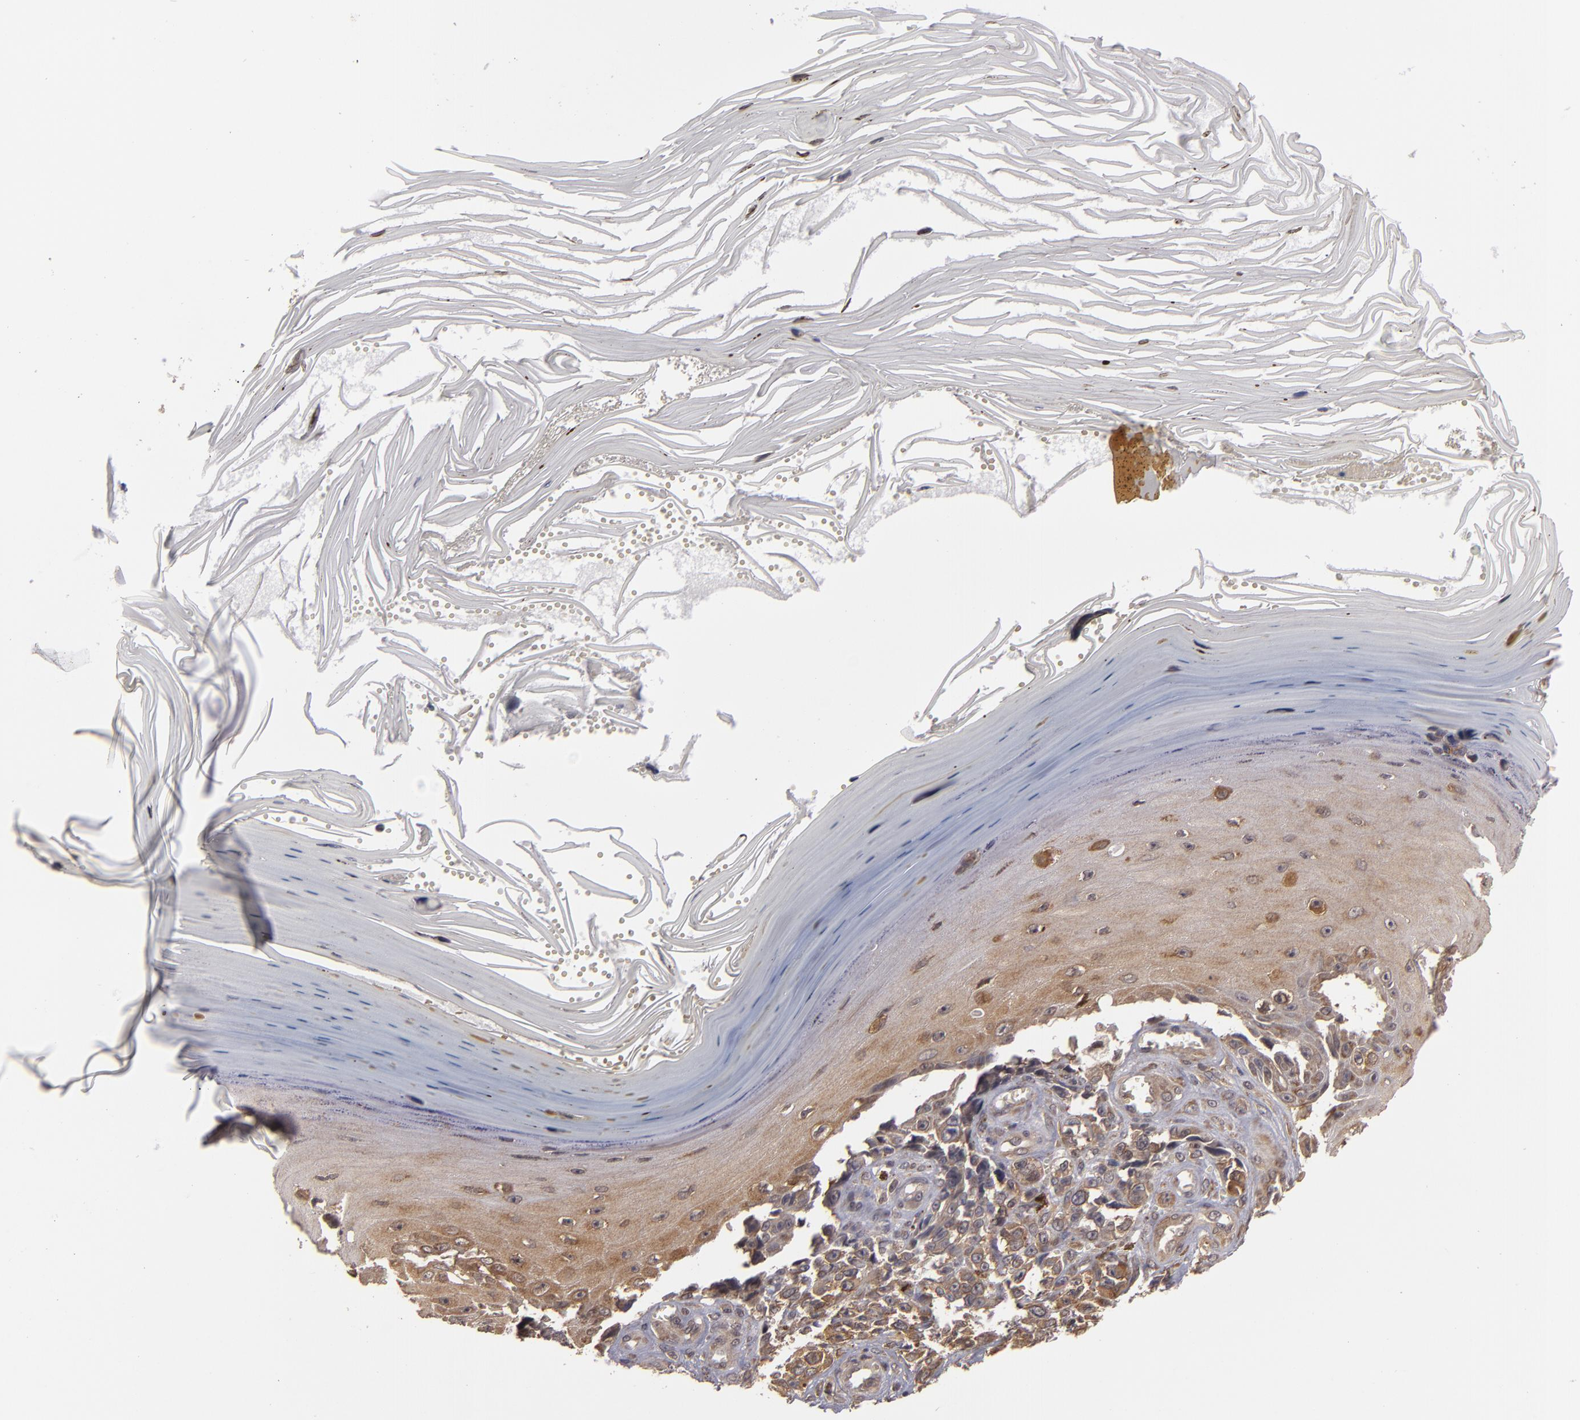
{"staining": {"intensity": "moderate", "quantity": ">75%", "location": "nuclear"}, "tissue": "melanoma", "cell_type": "Tumor cells", "image_type": "cancer", "snomed": [{"axis": "morphology", "description": "Malignant melanoma, NOS"}, {"axis": "topography", "description": "Skin"}], "caption": "Immunohistochemical staining of human melanoma exhibits moderate nuclear protein expression in about >75% of tumor cells.", "gene": "MAPK3", "patient": {"sex": "female", "age": 82}}